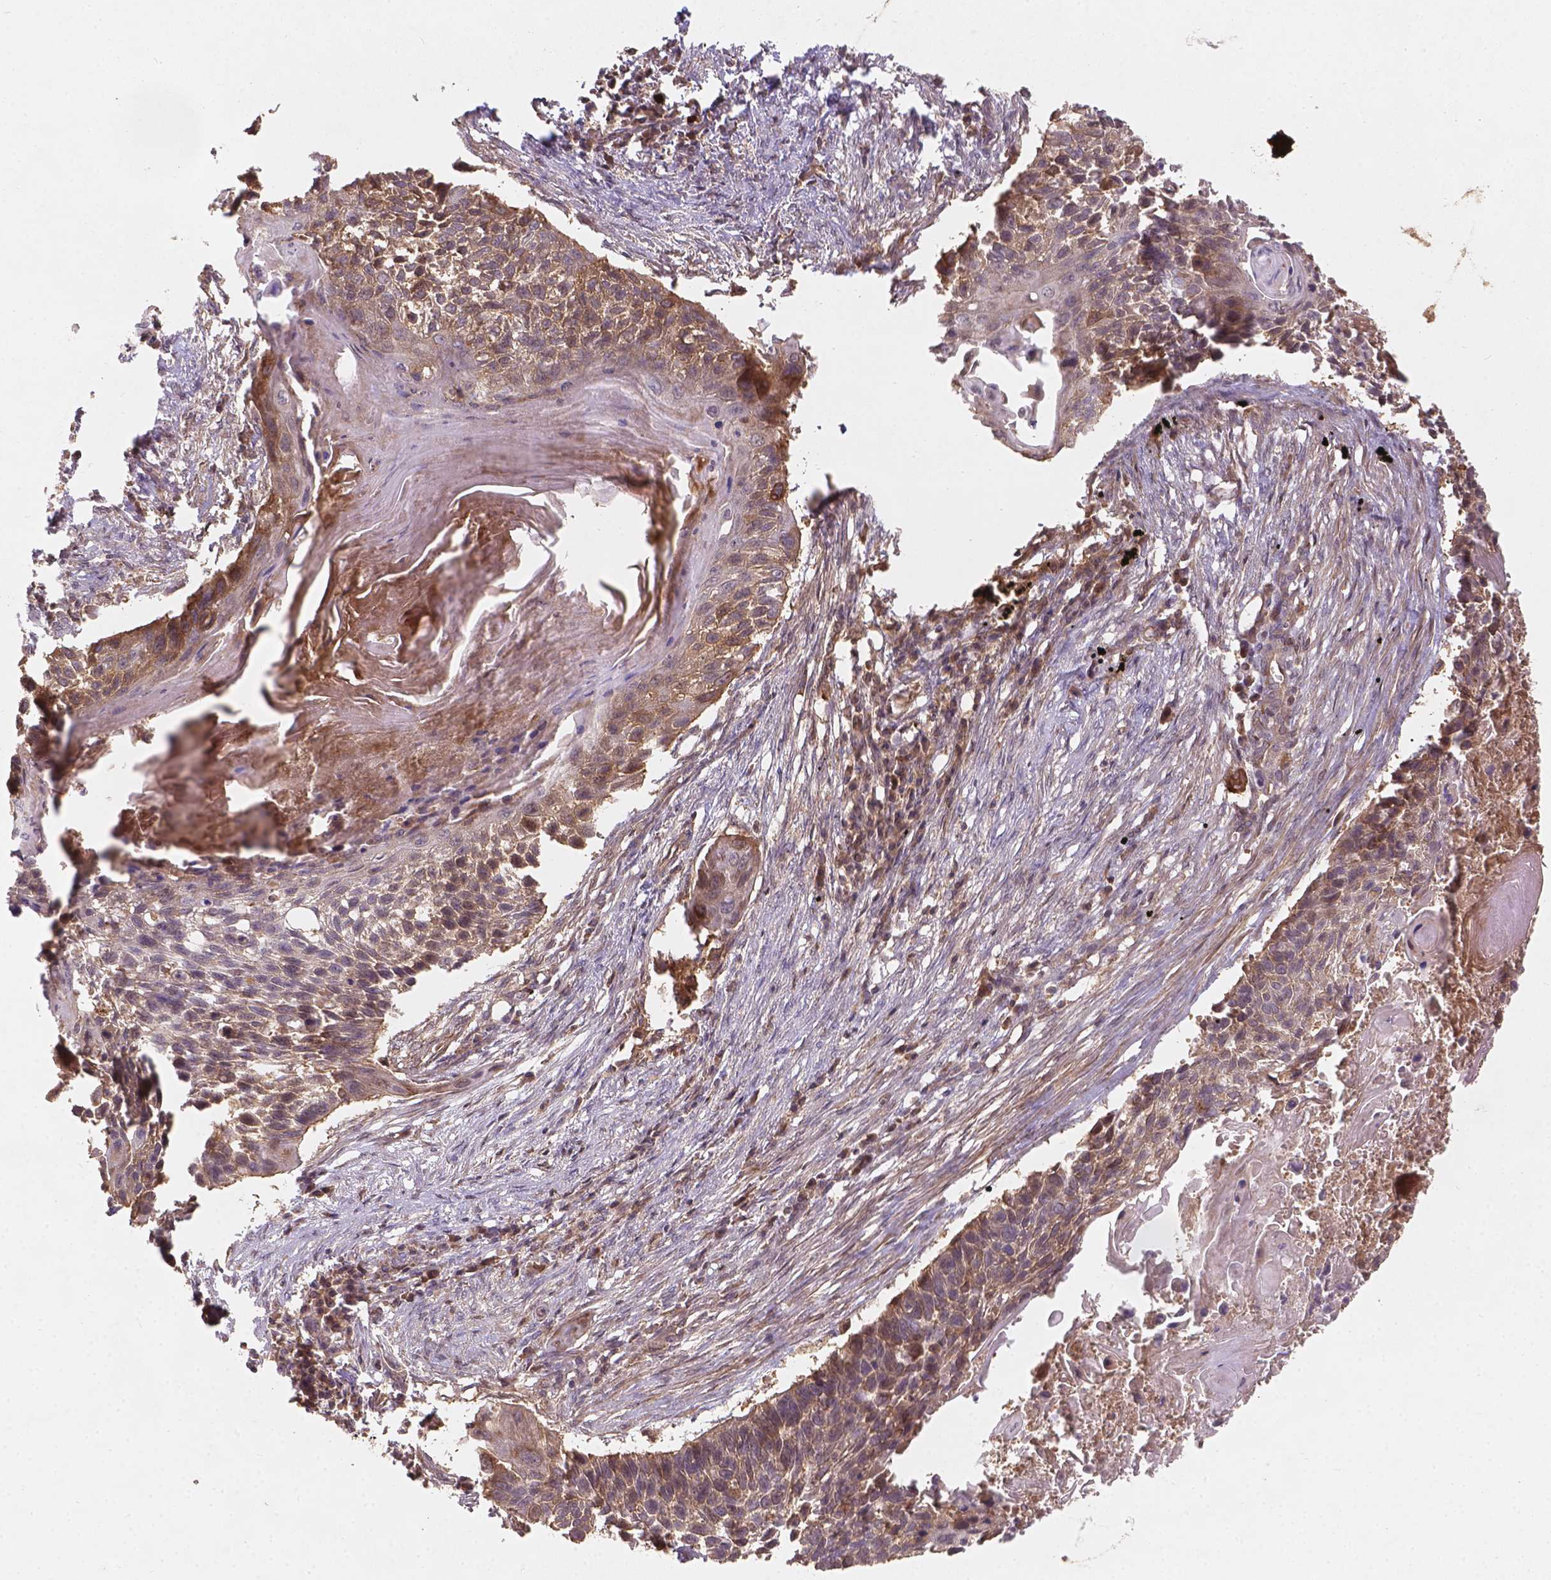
{"staining": {"intensity": "moderate", "quantity": ">75%", "location": "cytoplasmic/membranous"}, "tissue": "lung cancer", "cell_type": "Tumor cells", "image_type": "cancer", "snomed": [{"axis": "morphology", "description": "Squamous cell carcinoma, NOS"}, {"axis": "topography", "description": "Lung"}], "caption": "A micrograph of lung cancer (squamous cell carcinoma) stained for a protein shows moderate cytoplasmic/membranous brown staining in tumor cells.", "gene": "XPR1", "patient": {"sex": "male", "age": 78}}